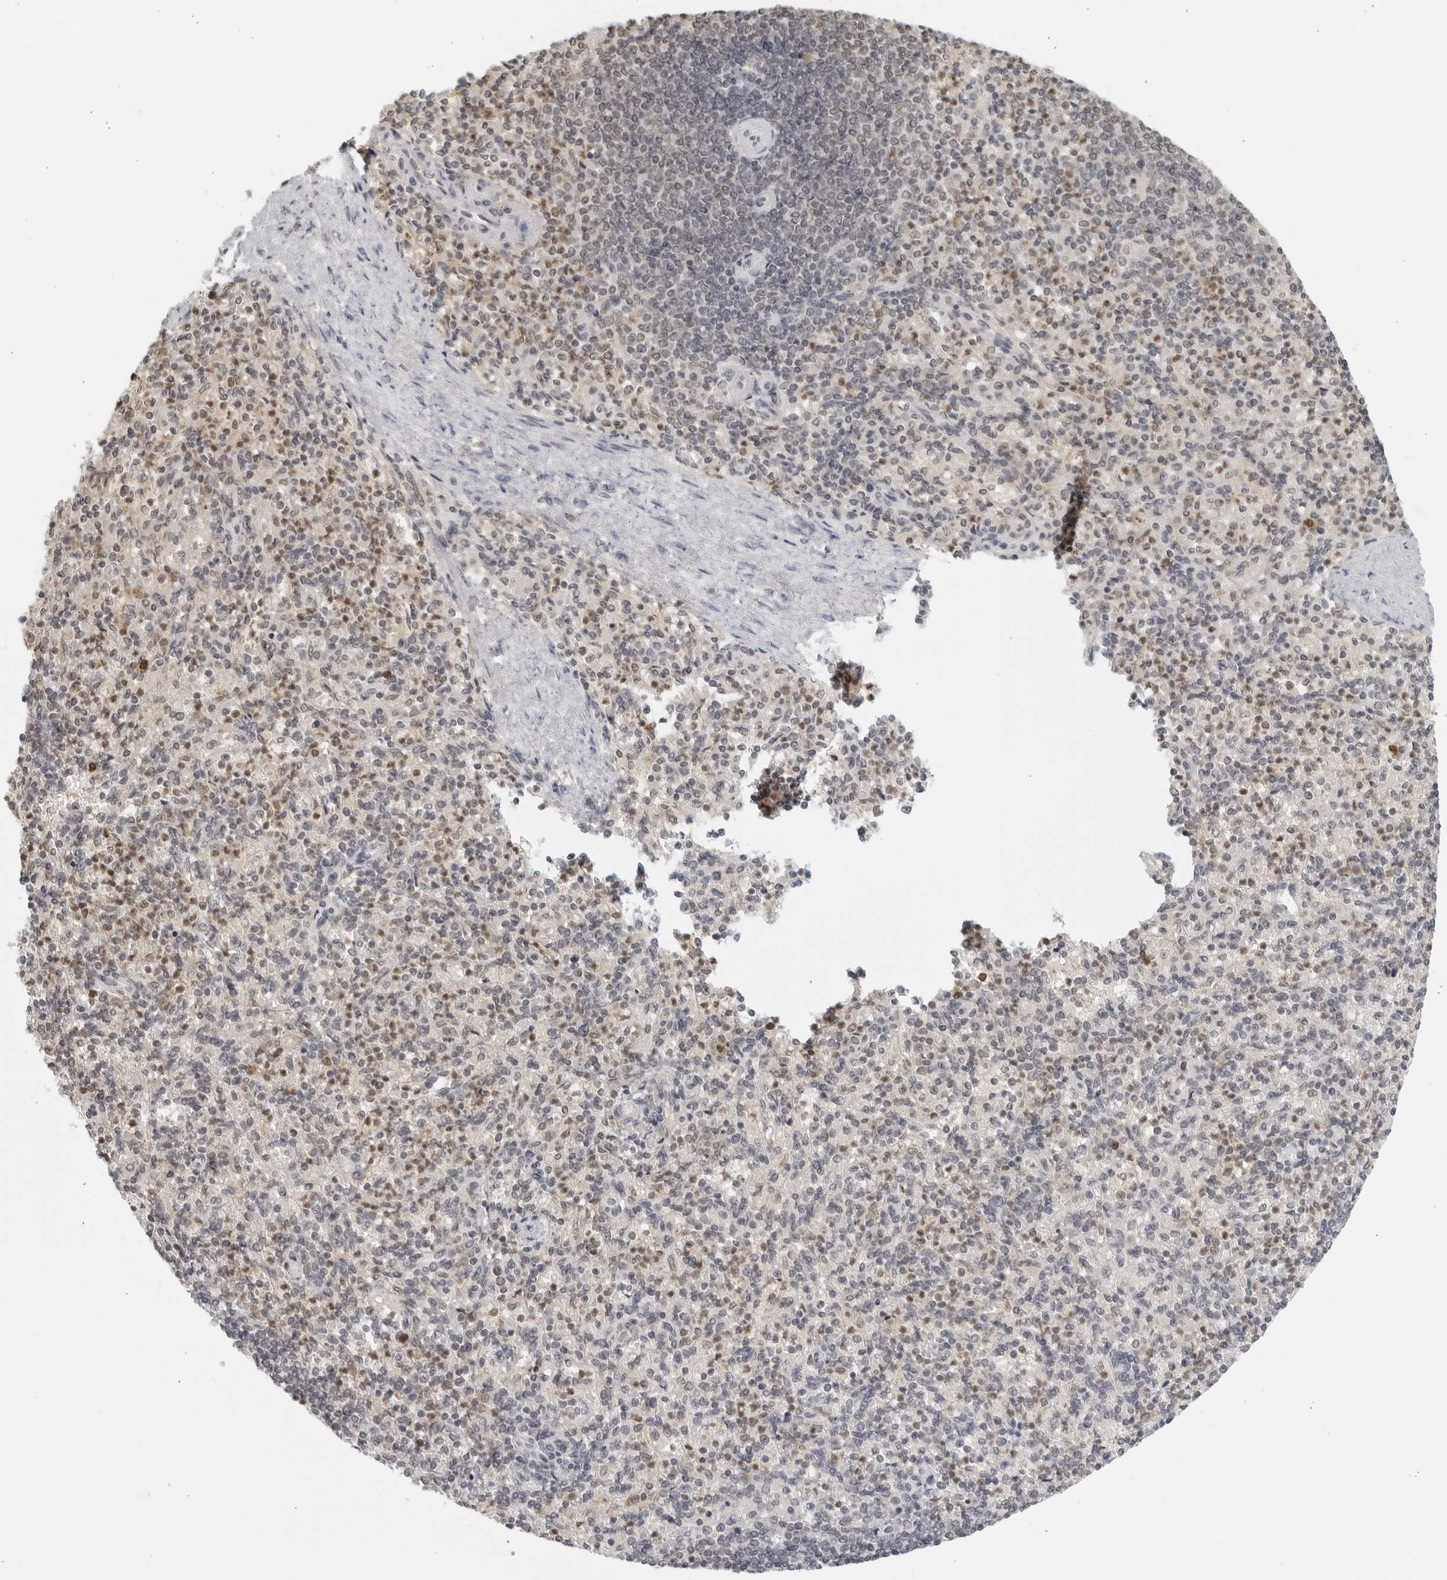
{"staining": {"intensity": "weak", "quantity": "<25%", "location": "cytoplasmic/membranous"}, "tissue": "spleen", "cell_type": "Cells in red pulp", "image_type": "normal", "snomed": [{"axis": "morphology", "description": "Normal tissue, NOS"}, {"axis": "topography", "description": "Spleen"}], "caption": "A high-resolution photomicrograph shows IHC staining of benign spleen, which reveals no significant positivity in cells in red pulp. The staining is performed using DAB brown chromogen with nuclei counter-stained in using hematoxylin.", "gene": "RAB11FIP3", "patient": {"sex": "female", "age": 74}}